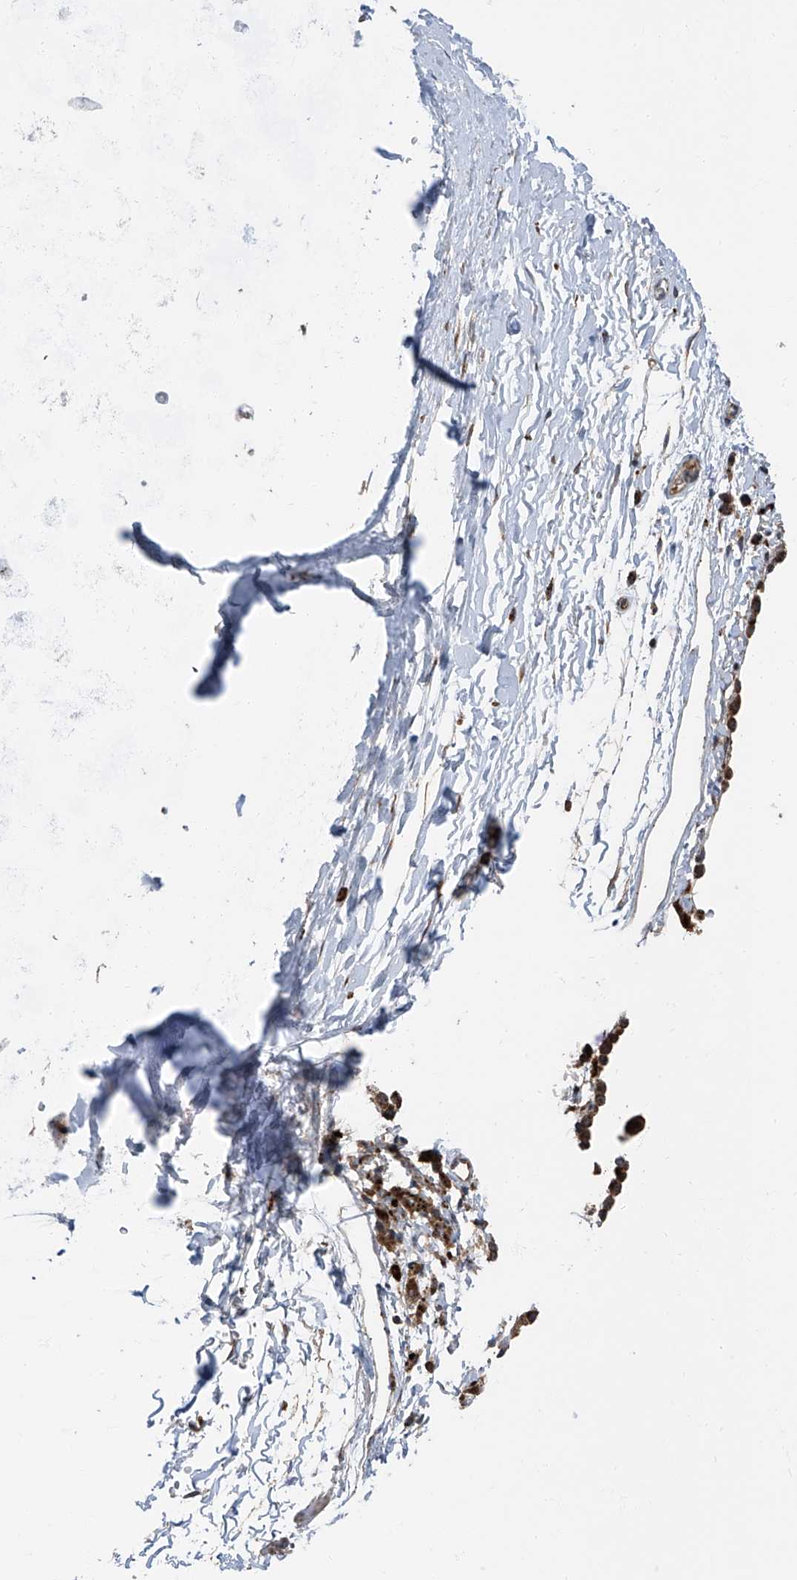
{"staining": {"intensity": "strong", "quantity": ">75%", "location": "cytoplasmic/membranous"}, "tissue": "bronchus", "cell_type": "Respiratory epithelial cells", "image_type": "normal", "snomed": [{"axis": "morphology", "description": "Normal tissue, NOS"}, {"axis": "topography", "description": "Cartilage tissue"}, {"axis": "topography", "description": "Bronchus"}], "caption": "Protein analysis of unremarkable bronchus demonstrates strong cytoplasmic/membranous expression in approximately >75% of respiratory epithelial cells. (brown staining indicates protein expression, while blue staining denotes nuclei).", "gene": "LIMK1", "patient": {"sex": "female", "age": 53}}